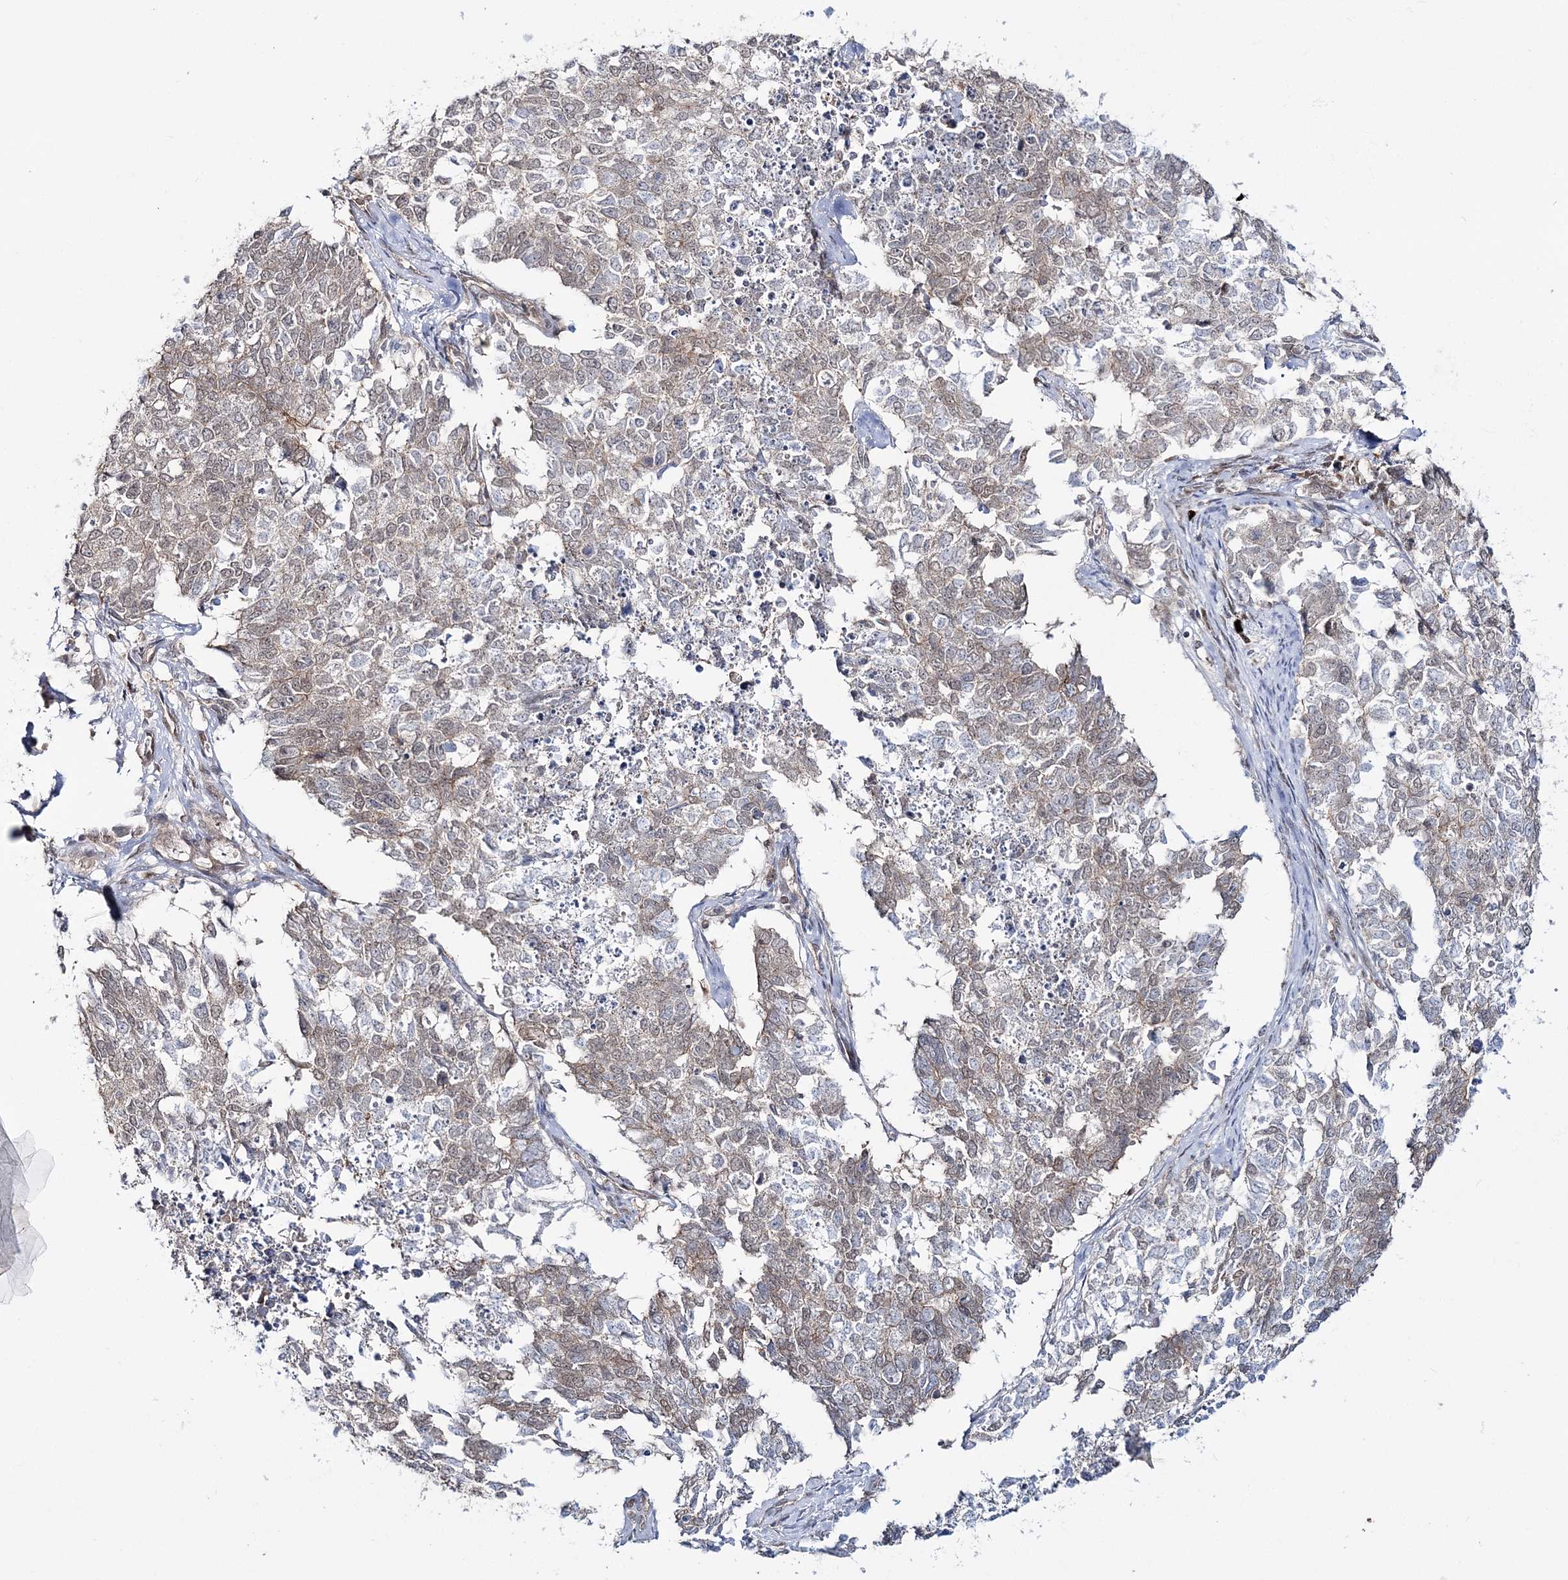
{"staining": {"intensity": "weak", "quantity": "<25%", "location": "cytoplasmic/membranous"}, "tissue": "cervical cancer", "cell_type": "Tumor cells", "image_type": "cancer", "snomed": [{"axis": "morphology", "description": "Squamous cell carcinoma, NOS"}, {"axis": "topography", "description": "Cervix"}], "caption": "This is an immunohistochemistry micrograph of human cervical squamous cell carcinoma. There is no staining in tumor cells.", "gene": "ZFAND6", "patient": {"sex": "female", "age": 63}}